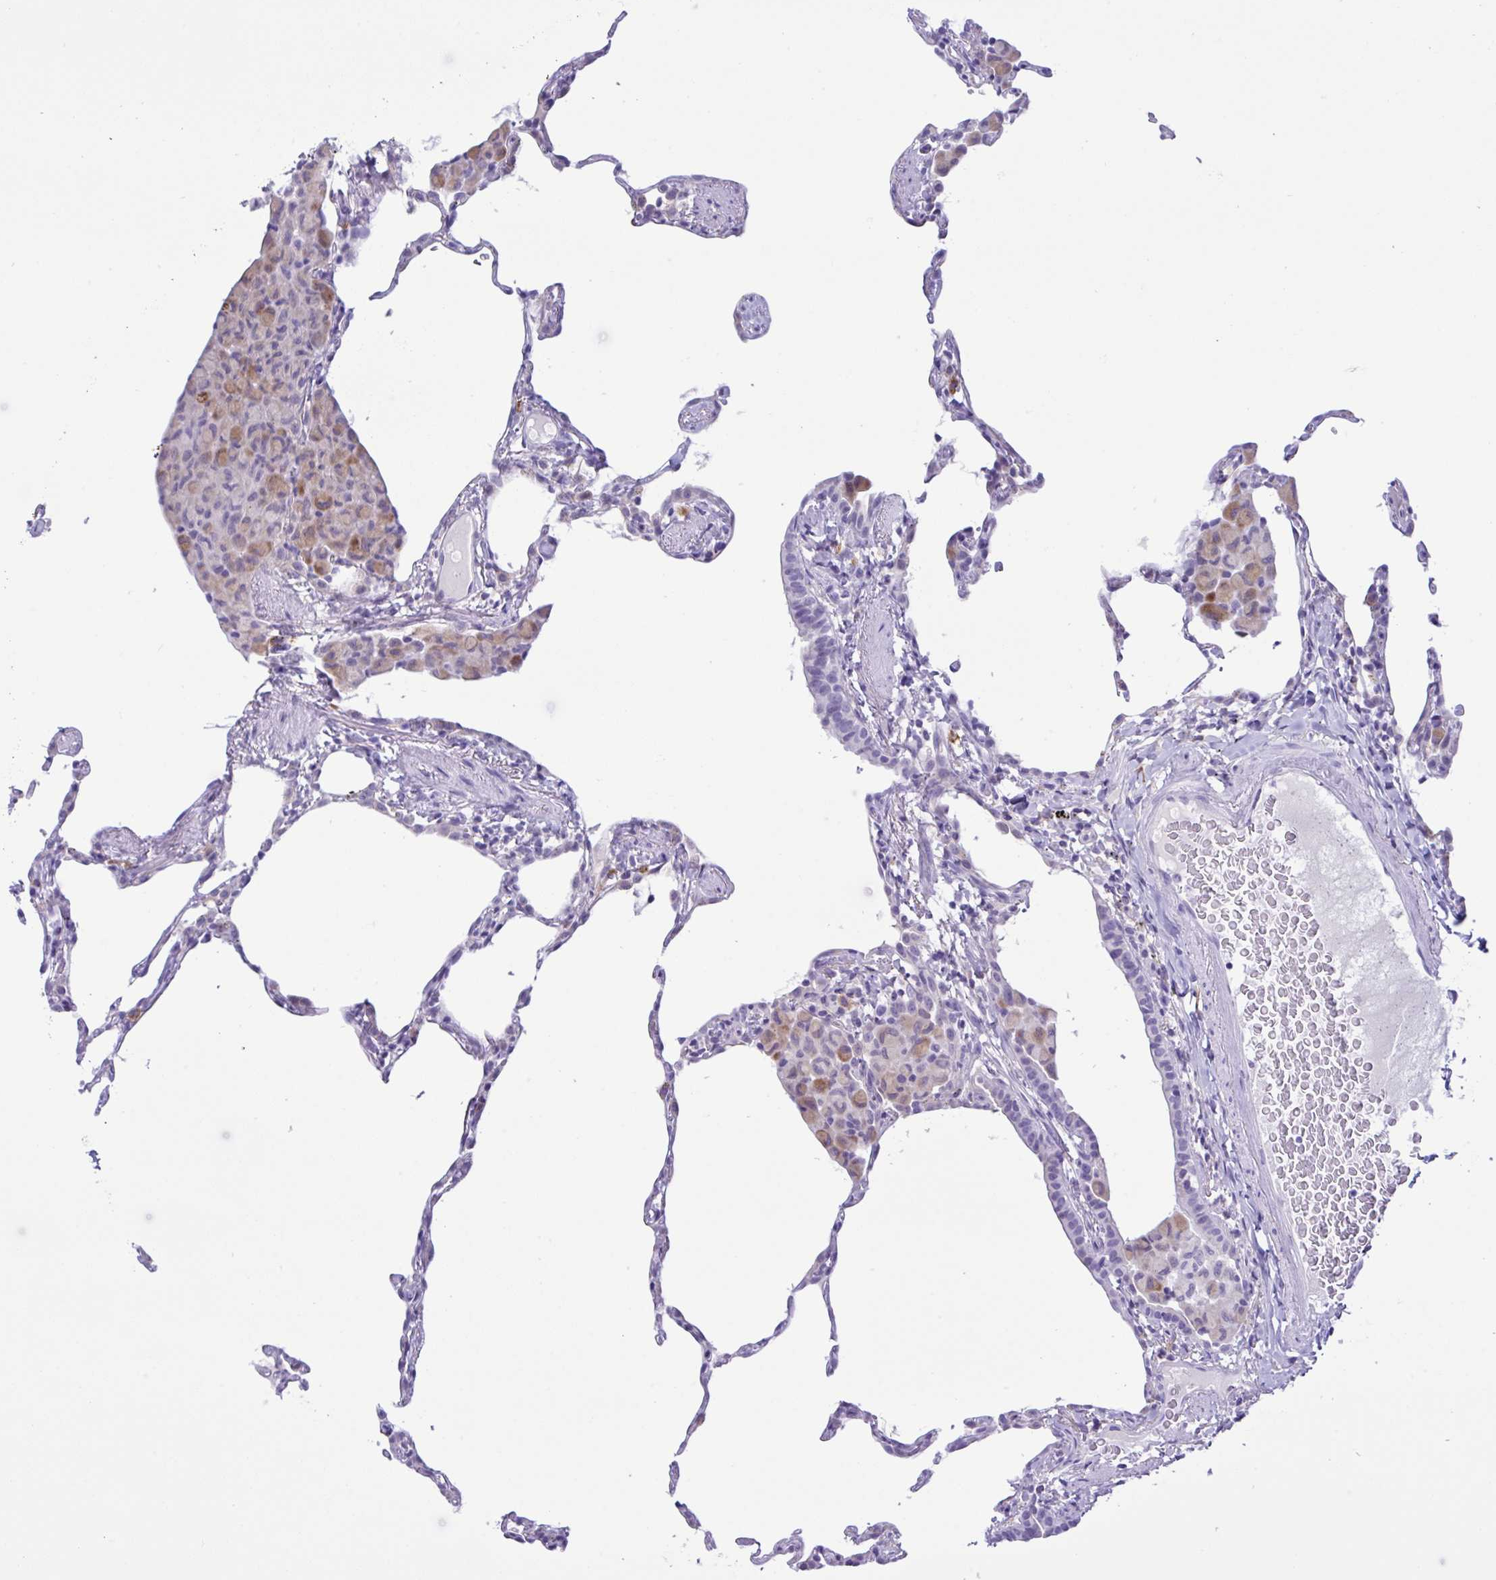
{"staining": {"intensity": "negative", "quantity": "none", "location": "none"}, "tissue": "lung", "cell_type": "Alveolar cells", "image_type": "normal", "snomed": [{"axis": "morphology", "description": "Normal tissue, NOS"}, {"axis": "topography", "description": "Lung"}], "caption": "Alveolar cells show no significant protein positivity in benign lung. (DAB (3,3'-diaminobenzidine) IHC with hematoxylin counter stain).", "gene": "SREBF1", "patient": {"sex": "female", "age": 57}}